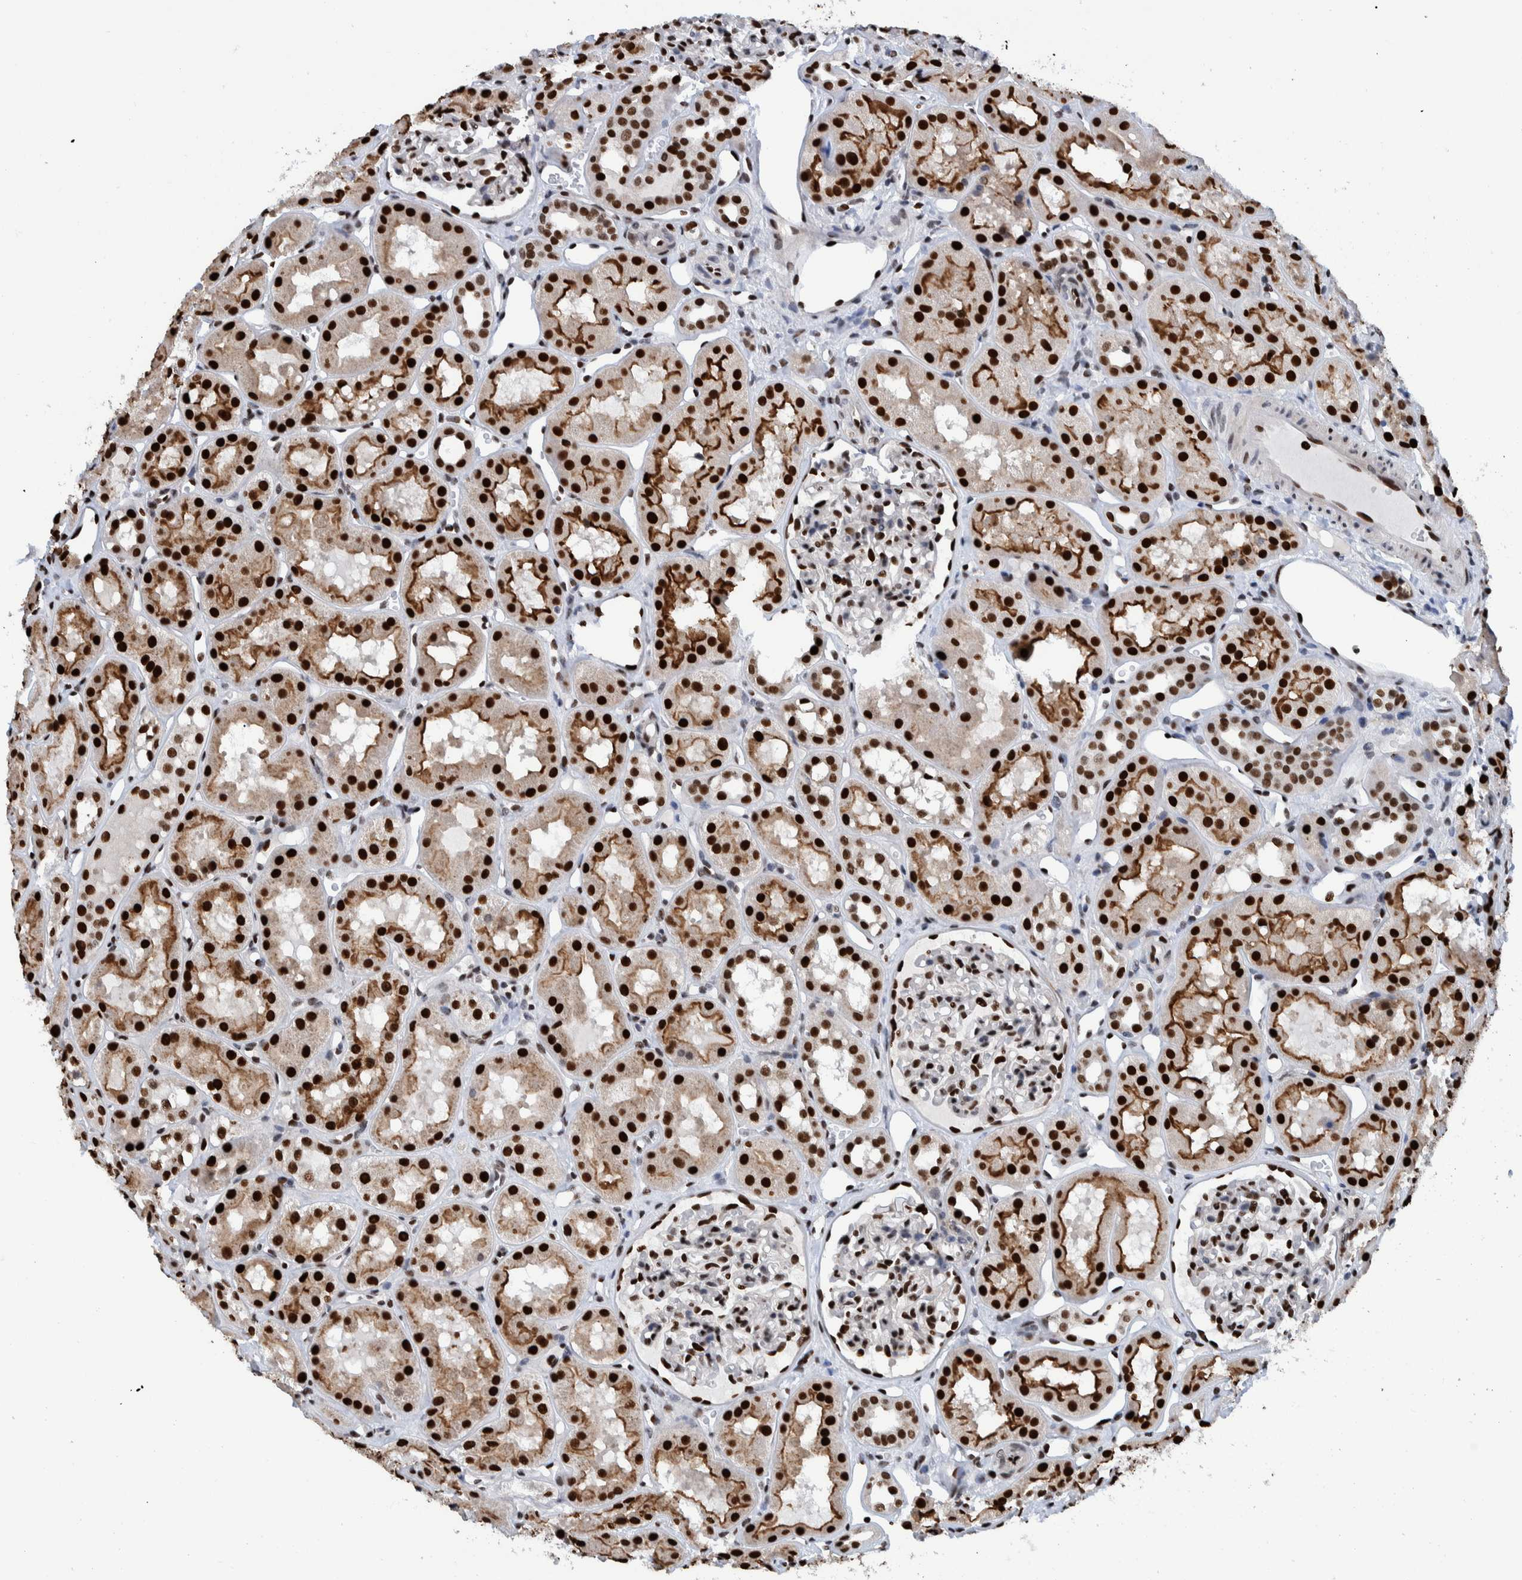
{"staining": {"intensity": "strong", "quantity": "25%-75%", "location": "nuclear"}, "tissue": "kidney", "cell_type": "Cells in glomeruli", "image_type": "normal", "snomed": [{"axis": "morphology", "description": "Normal tissue, NOS"}, {"axis": "topography", "description": "Kidney"}], "caption": "Strong nuclear staining is appreciated in about 25%-75% of cells in glomeruli in normal kidney. (DAB (3,3'-diaminobenzidine) = brown stain, brightfield microscopy at high magnification).", "gene": "HEATR9", "patient": {"sex": "male", "age": 16}}